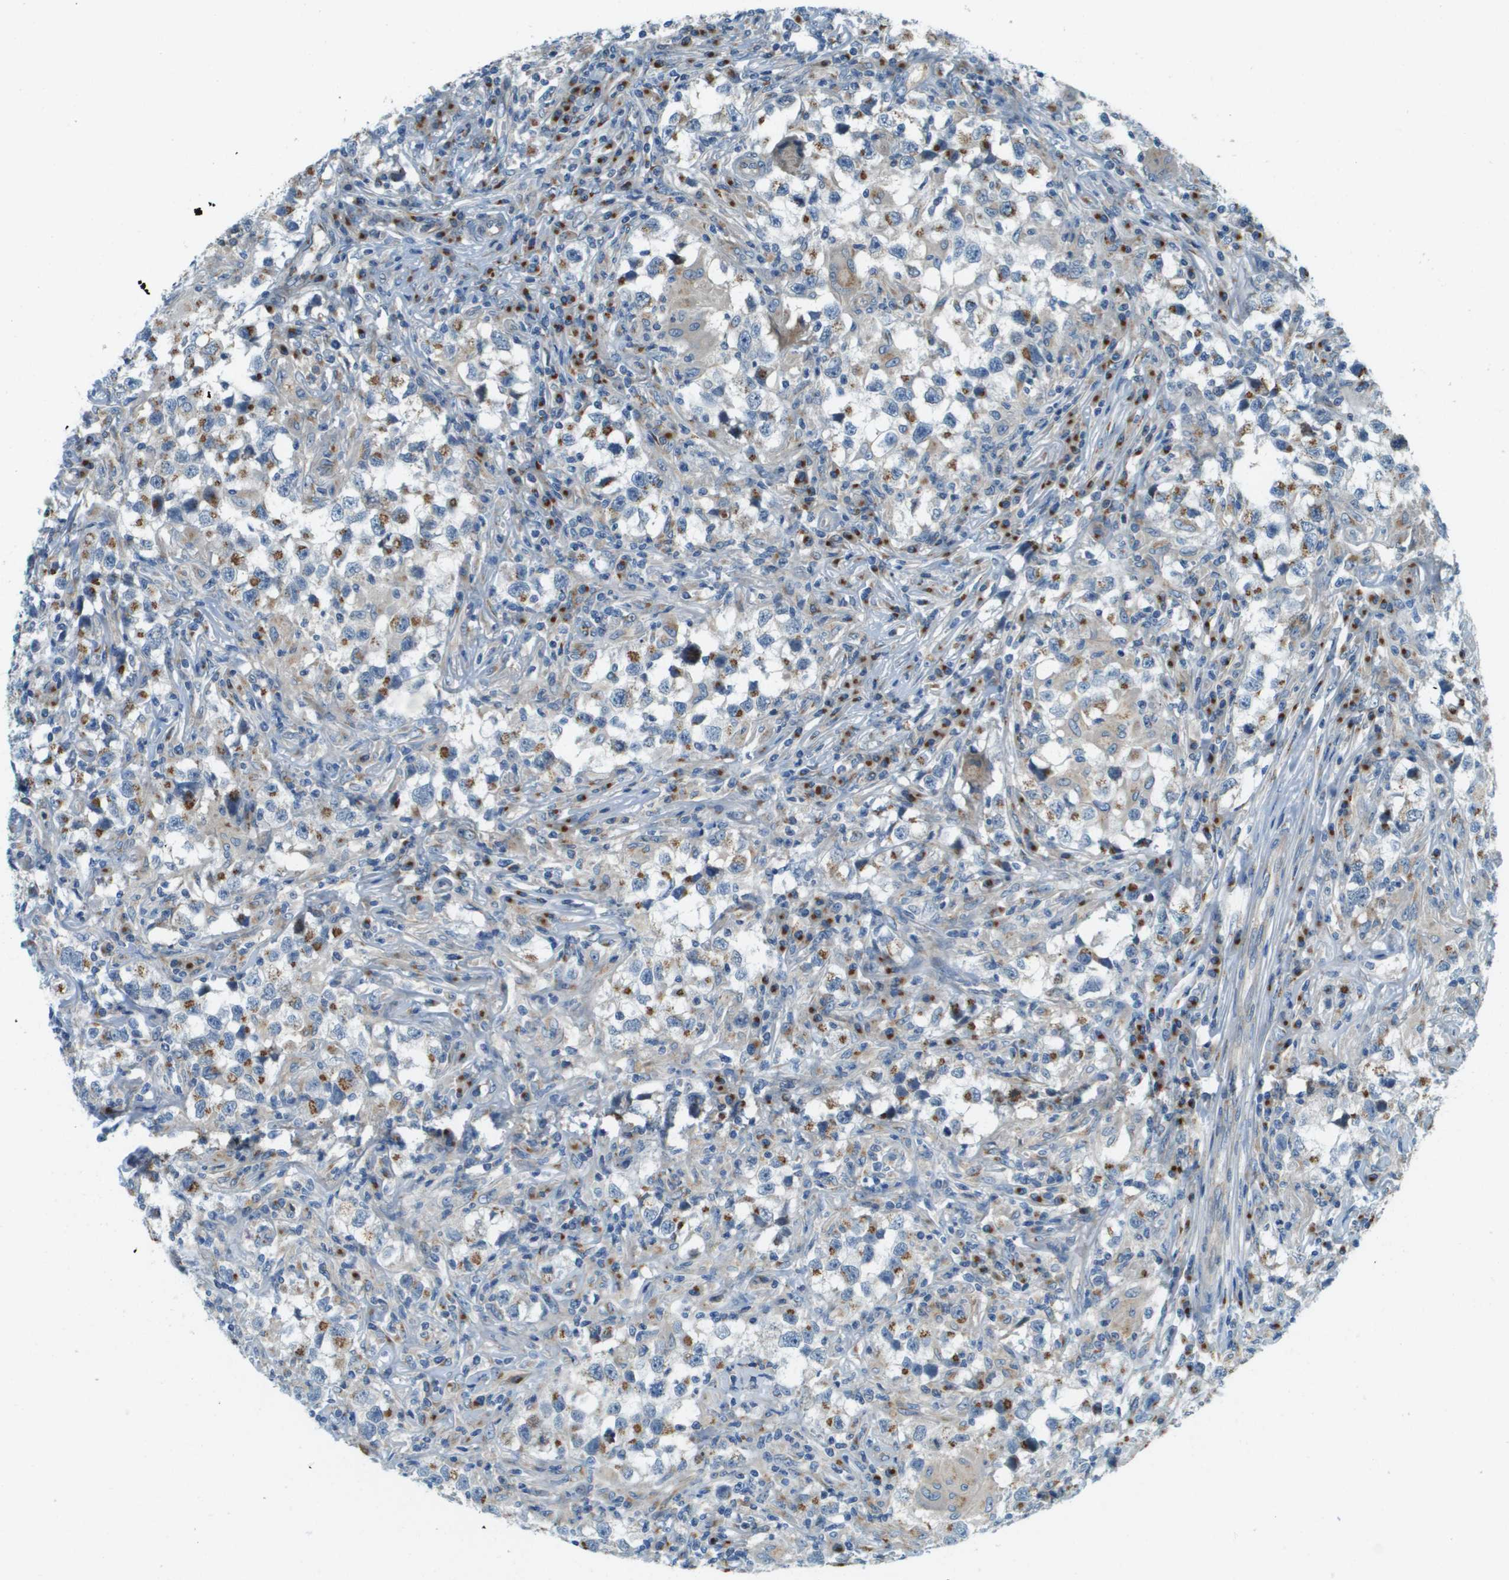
{"staining": {"intensity": "moderate", "quantity": "<25%", "location": "cytoplasmic/membranous"}, "tissue": "testis cancer", "cell_type": "Tumor cells", "image_type": "cancer", "snomed": [{"axis": "morphology", "description": "Carcinoma, Embryonal, NOS"}, {"axis": "topography", "description": "Testis"}], "caption": "This is an image of immunohistochemistry staining of testis cancer, which shows moderate staining in the cytoplasmic/membranous of tumor cells.", "gene": "ACBD3", "patient": {"sex": "male", "age": 21}}